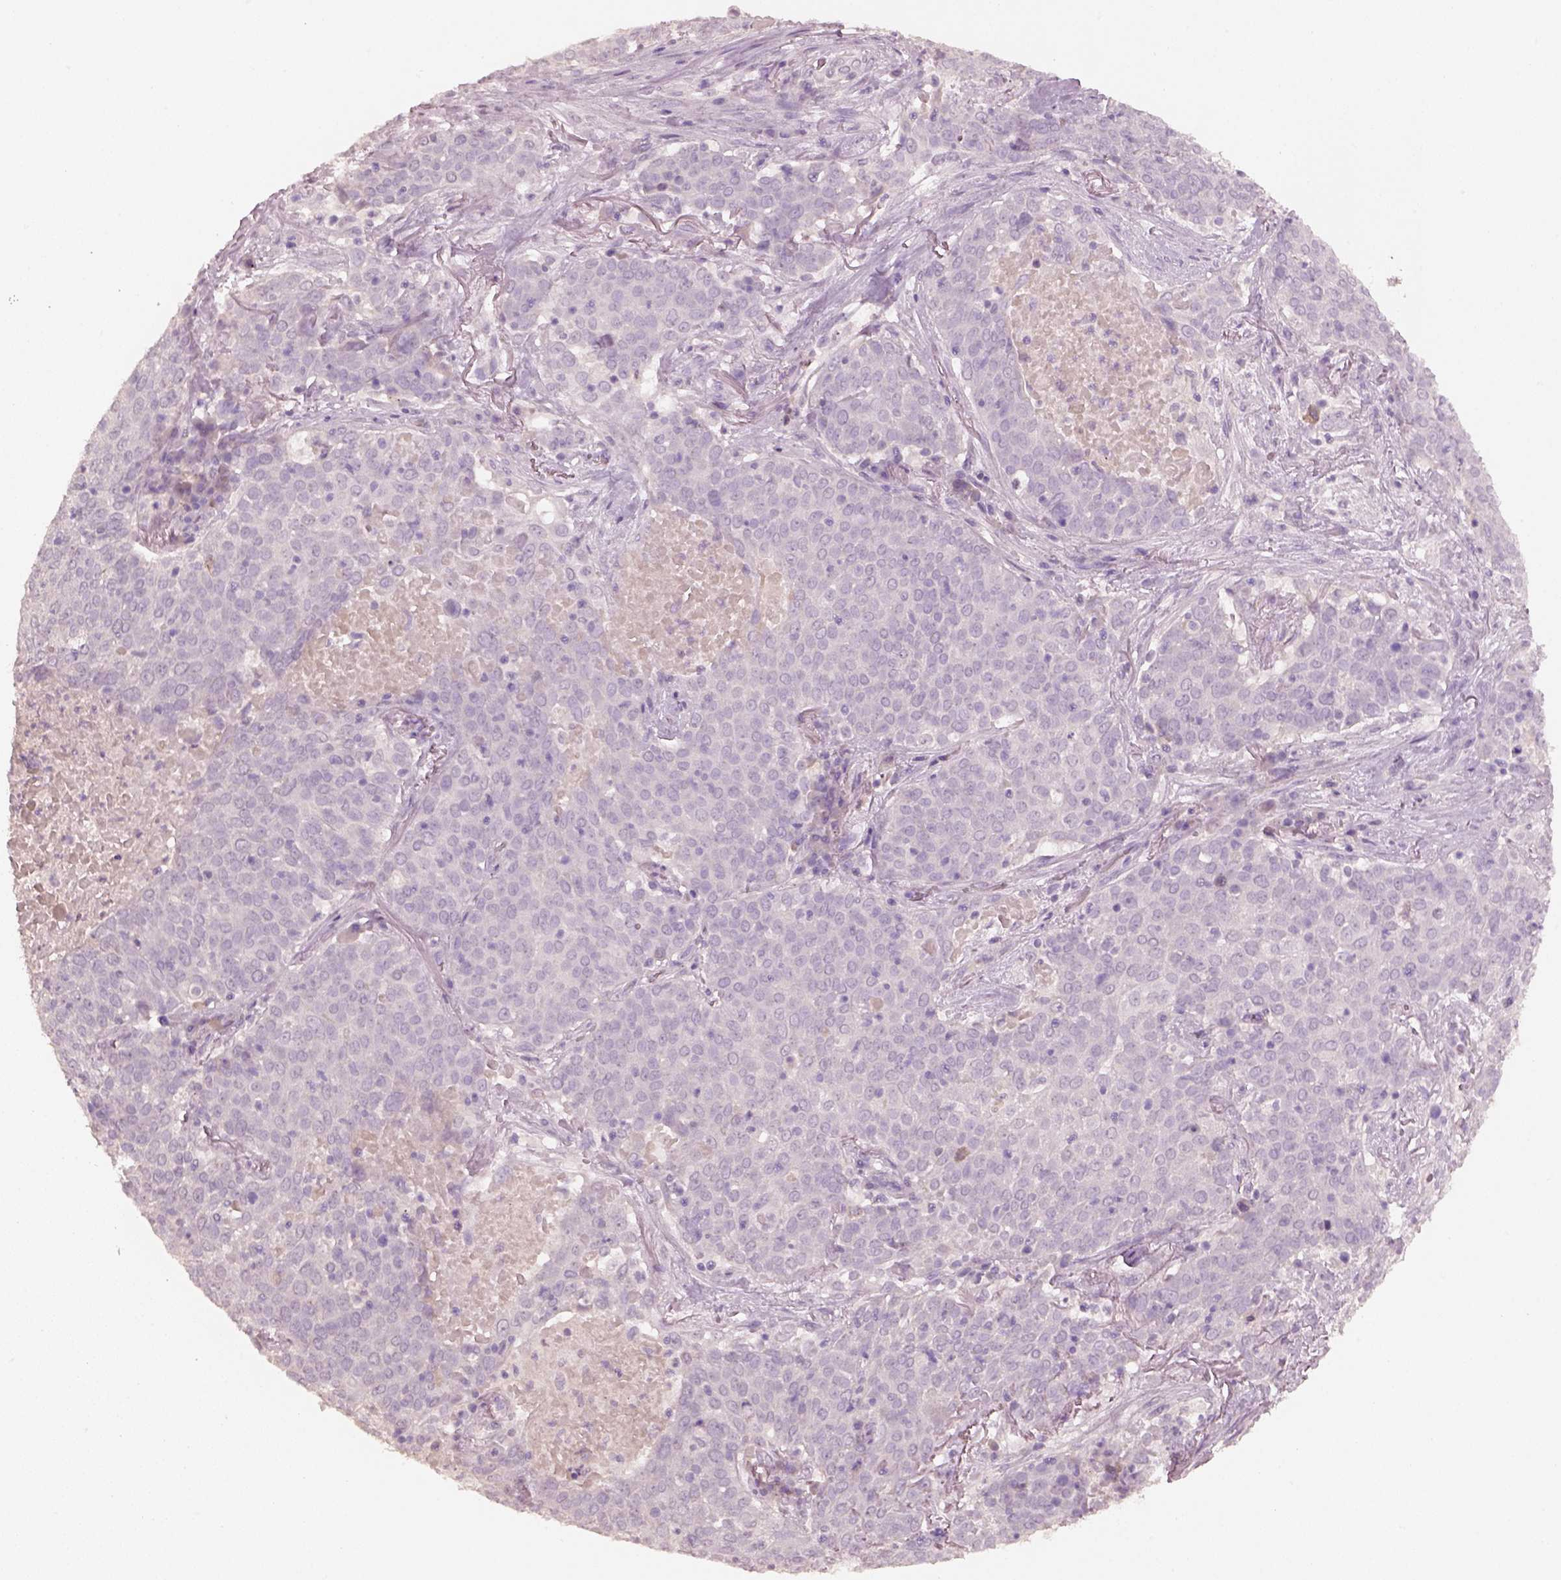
{"staining": {"intensity": "negative", "quantity": "none", "location": "none"}, "tissue": "lung cancer", "cell_type": "Tumor cells", "image_type": "cancer", "snomed": [{"axis": "morphology", "description": "Squamous cell carcinoma, NOS"}, {"axis": "topography", "description": "Lung"}], "caption": "Squamous cell carcinoma (lung) was stained to show a protein in brown. There is no significant positivity in tumor cells. Nuclei are stained in blue.", "gene": "KCNIP3", "patient": {"sex": "male", "age": 82}}